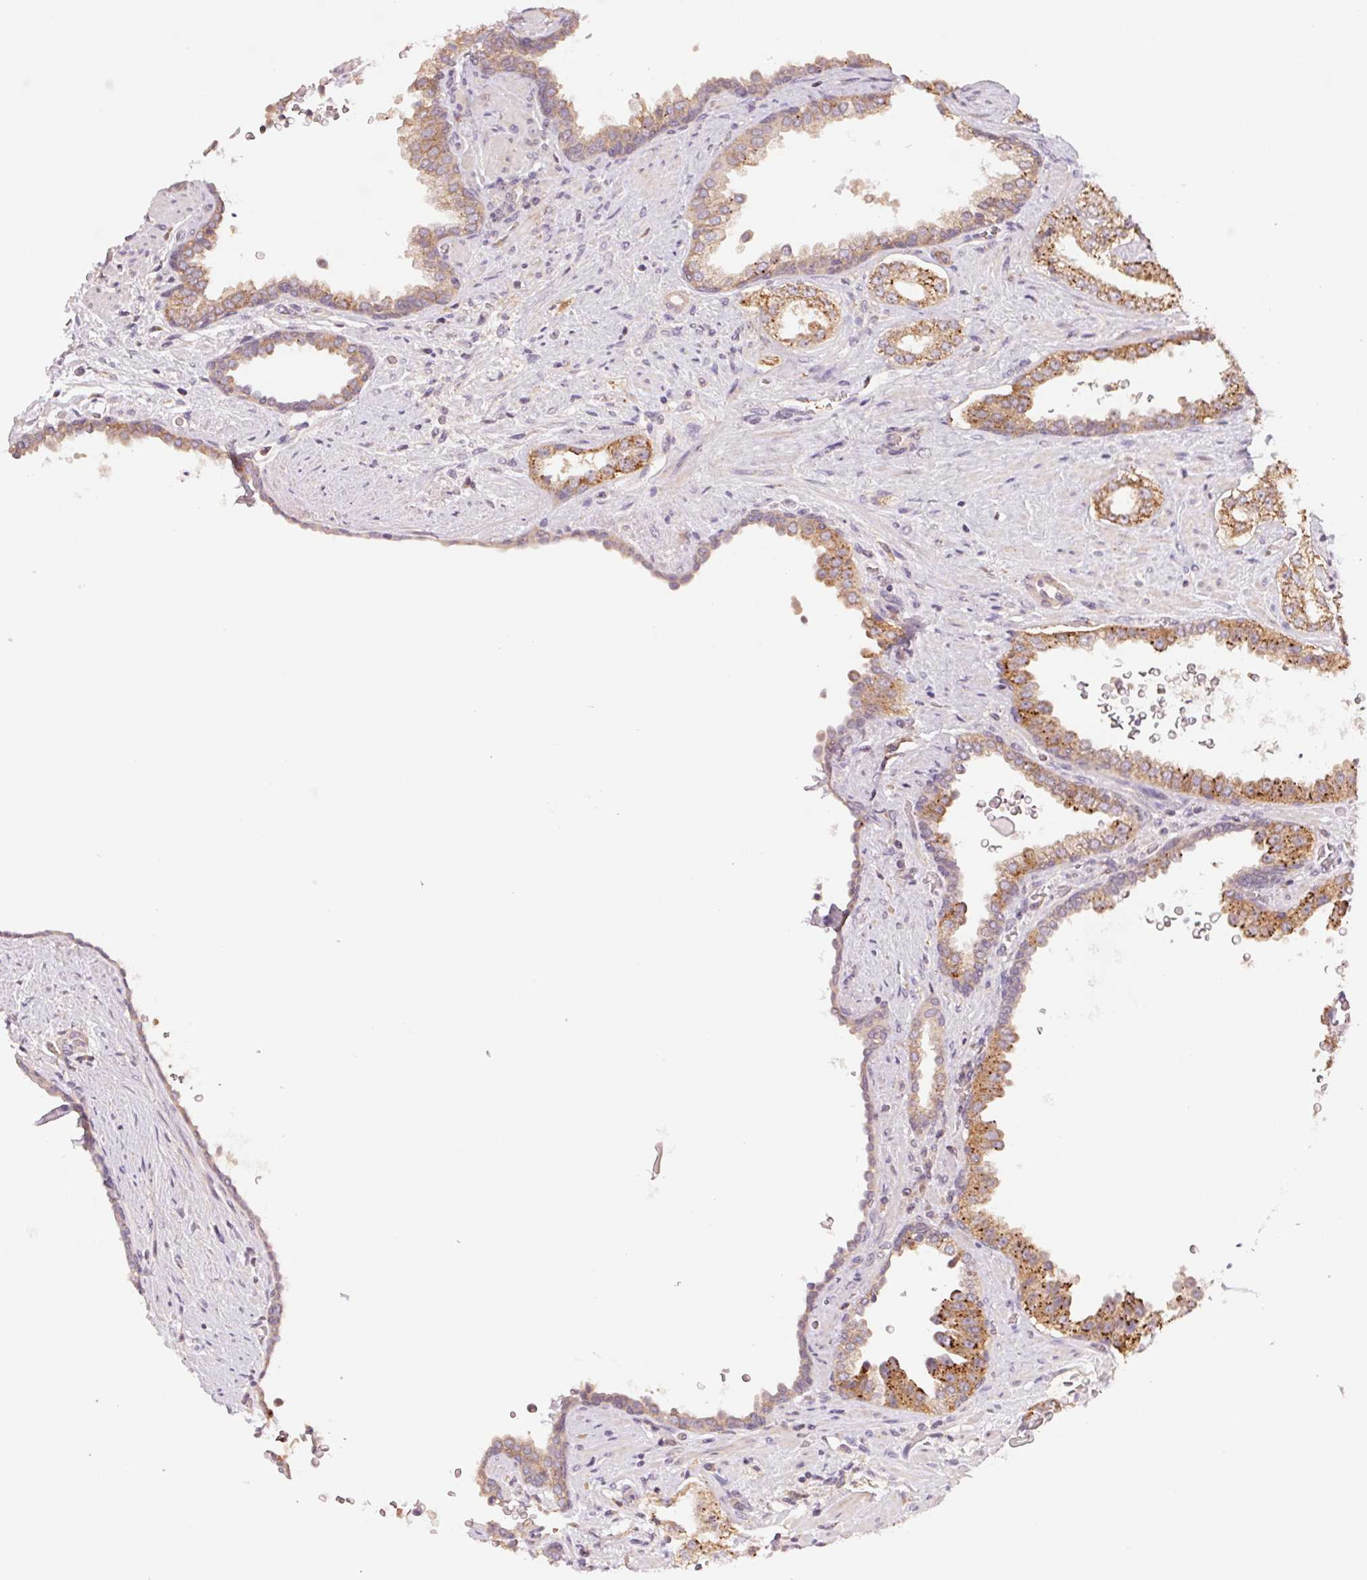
{"staining": {"intensity": "moderate", "quantity": ">75%", "location": "cytoplasmic/membranous"}, "tissue": "prostate cancer", "cell_type": "Tumor cells", "image_type": "cancer", "snomed": [{"axis": "morphology", "description": "Adenocarcinoma, Low grade"}, {"axis": "topography", "description": "Prostate"}], "caption": "High-magnification brightfield microscopy of prostate cancer stained with DAB (3,3'-diaminobenzidine) (brown) and counterstained with hematoxylin (blue). tumor cells exhibit moderate cytoplasmic/membranous expression is present in approximately>75% of cells. (DAB (3,3'-diaminobenzidine) = brown stain, brightfield microscopy at high magnification).", "gene": "BNIP5", "patient": {"sex": "male", "age": 67}}